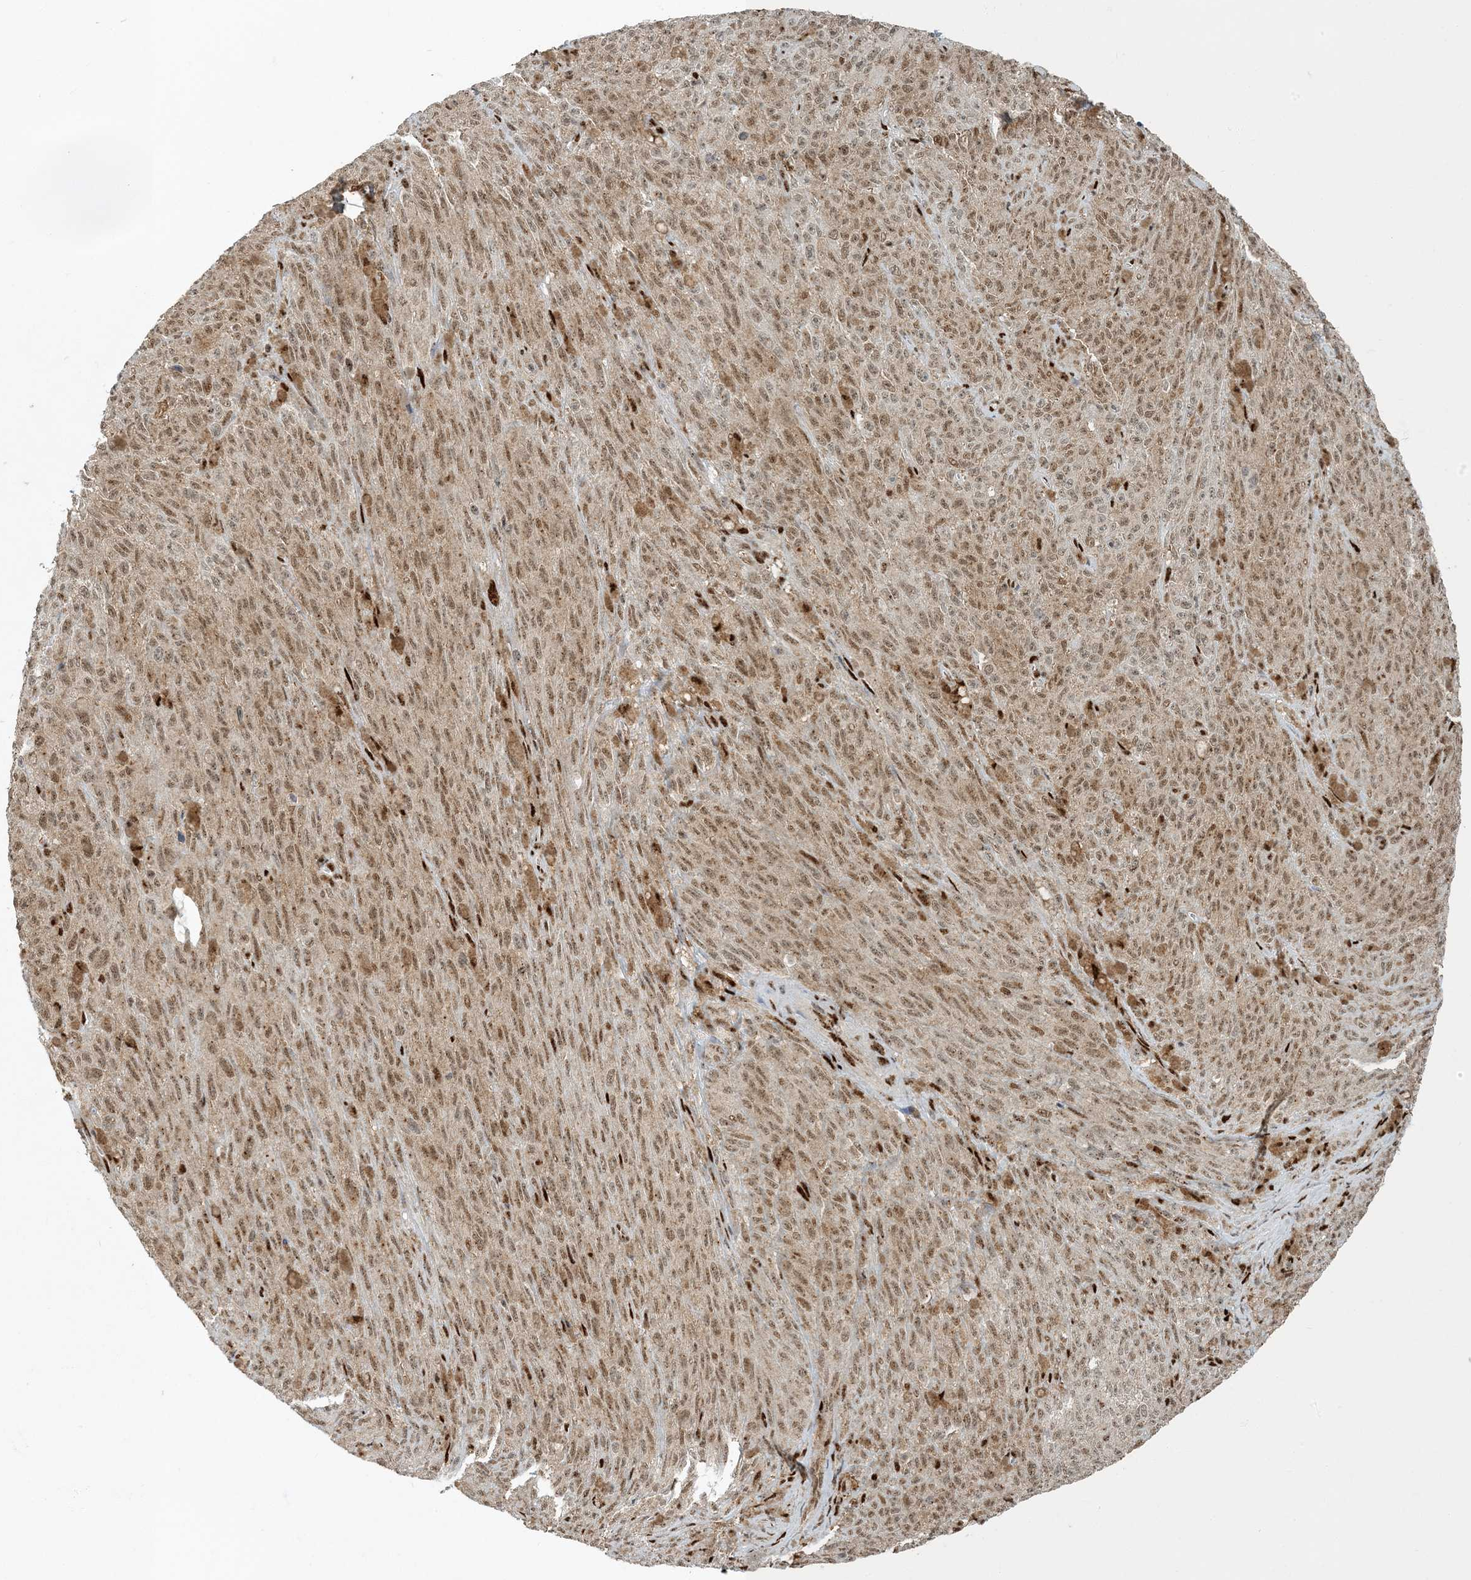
{"staining": {"intensity": "moderate", "quantity": ">75%", "location": "nuclear"}, "tissue": "melanoma", "cell_type": "Tumor cells", "image_type": "cancer", "snomed": [{"axis": "morphology", "description": "Malignant melanoma, NOS"}, {"axis": "topography", "description": "Skin"}], "caption": "Immunohistochemistry (IHC) (DAB) staining of malignant melanoma shows moderate nuclear protein positivity in approximately >75% of tumor cells.", "gene": "MBD1", "patient": {"sex": "female", "age": 82}}